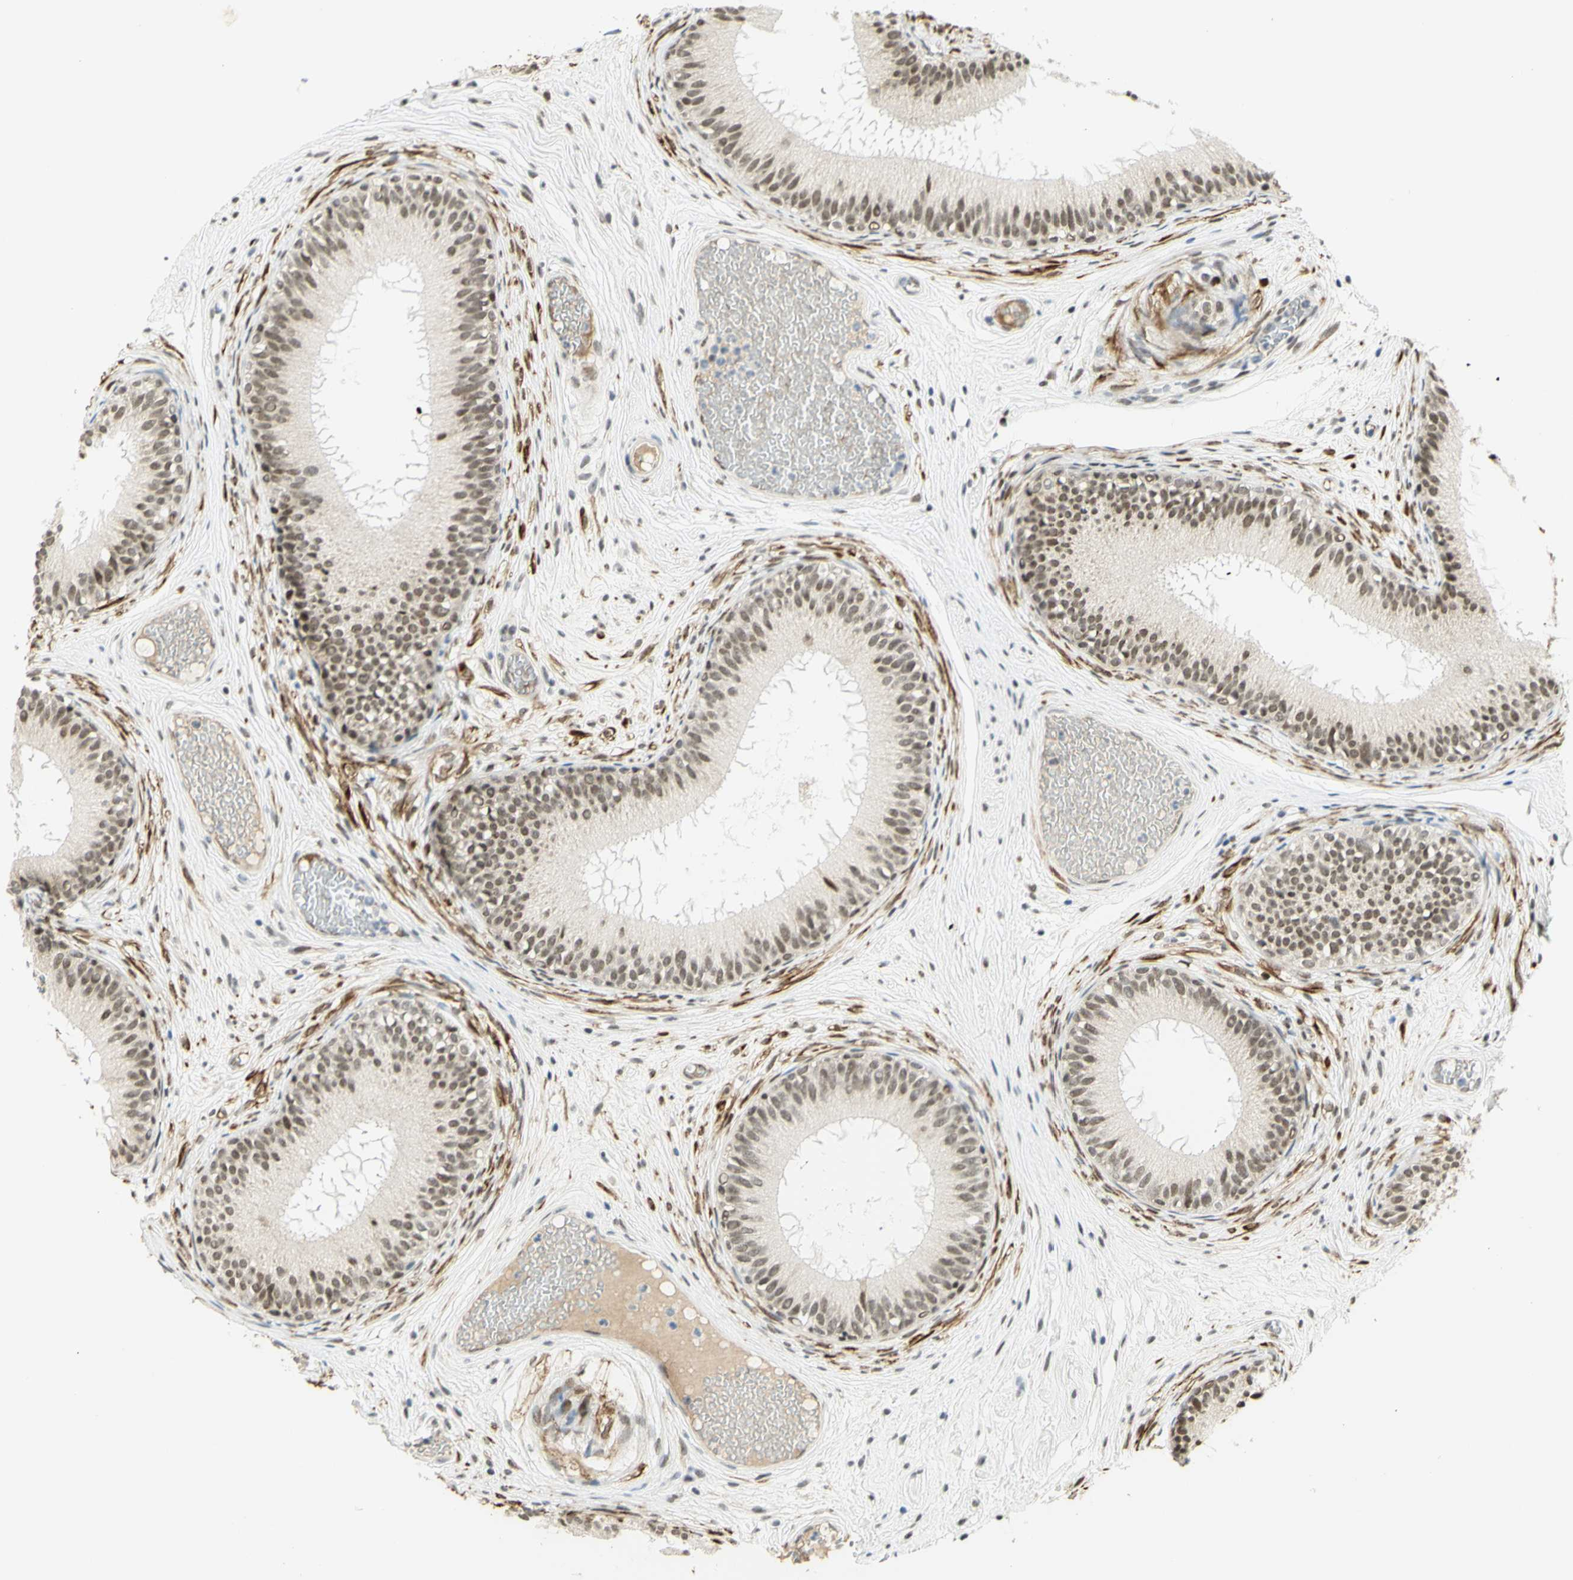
{"staining": {"intensity": "weak", "quantity": ">75%", "location": "nuclear"}, "tissue": "epididymis", "cell_type": "Glandular cells", "image_type": "normal", "snomed": [{"axis": "morphology", "description": "Normal tissue, NOS"}, {"axis": "morphology", "description": "Atrophy, NOS"}, {"axis": "topography", "description": "Testis"}, {"axis": "topography", "description": "Epididymis"}], "caption": "Immunohistochemical staining of unremarkable human epididymis demonstrates low levels of weak nuclear expression in approximately >75% of glandular cells. (IHC, brightfield microscopy, high magnification).", "gene": "DDX1", "patient": {"sex": "male", "age": 18}}